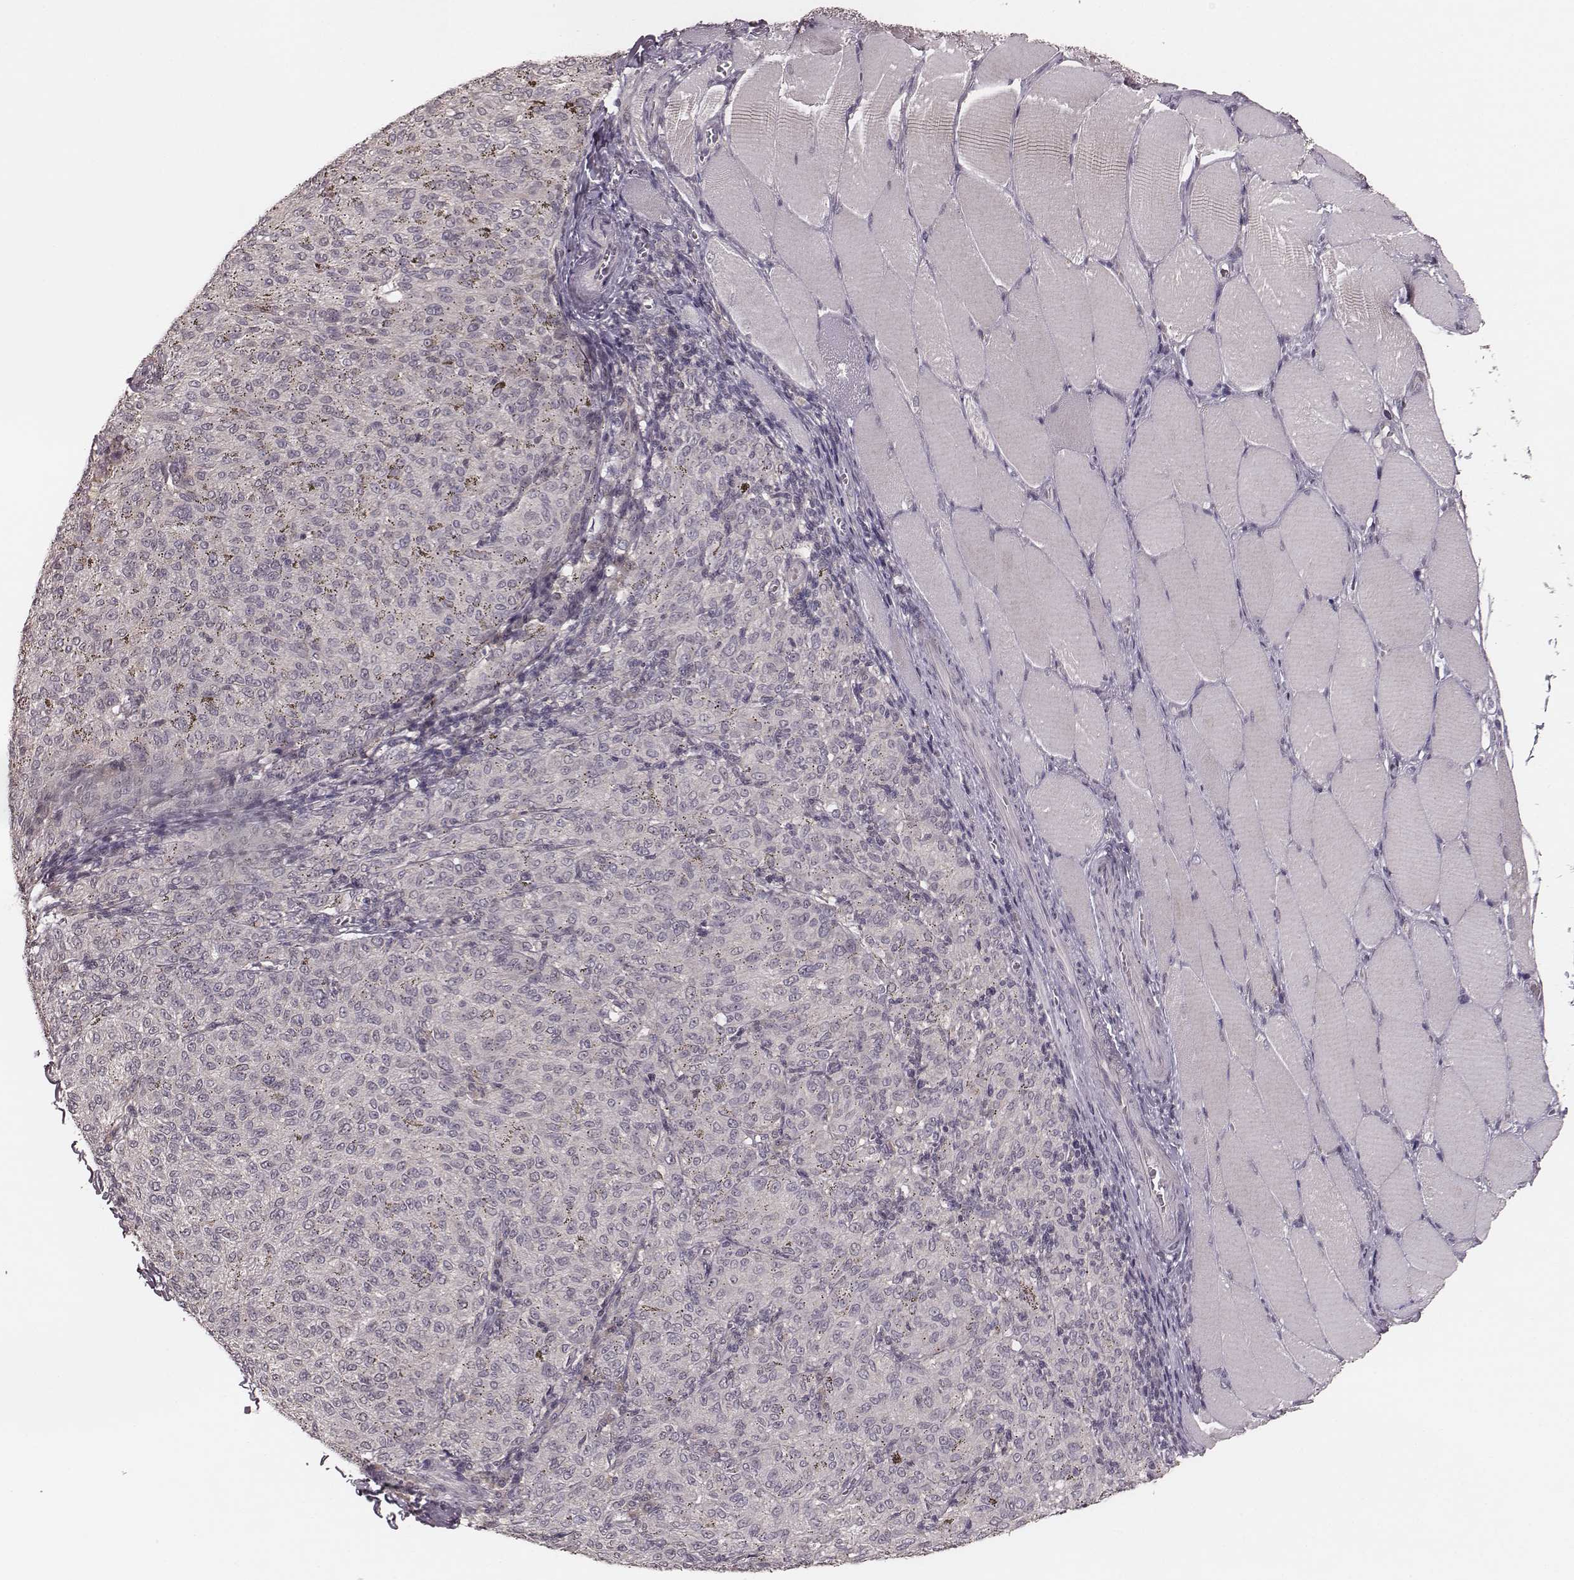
{"staining": {"intensity": "negative", "quantity": "none", "location": "none"}, "tissue": "melanoma", "cell_type": "Tumor cells", "image_type": "cancer", "snomed": [{"axis": "morphology", "description": "Malignant melanoma, NOS"}, {"axis": "topography", "description": "Skin"}], "caption": "Melanoma was stained to show a protein in brown. There is no significant staining in tumor cells.", "gene": "LY6K", "patient": {"sex": "female", "age": 72}}